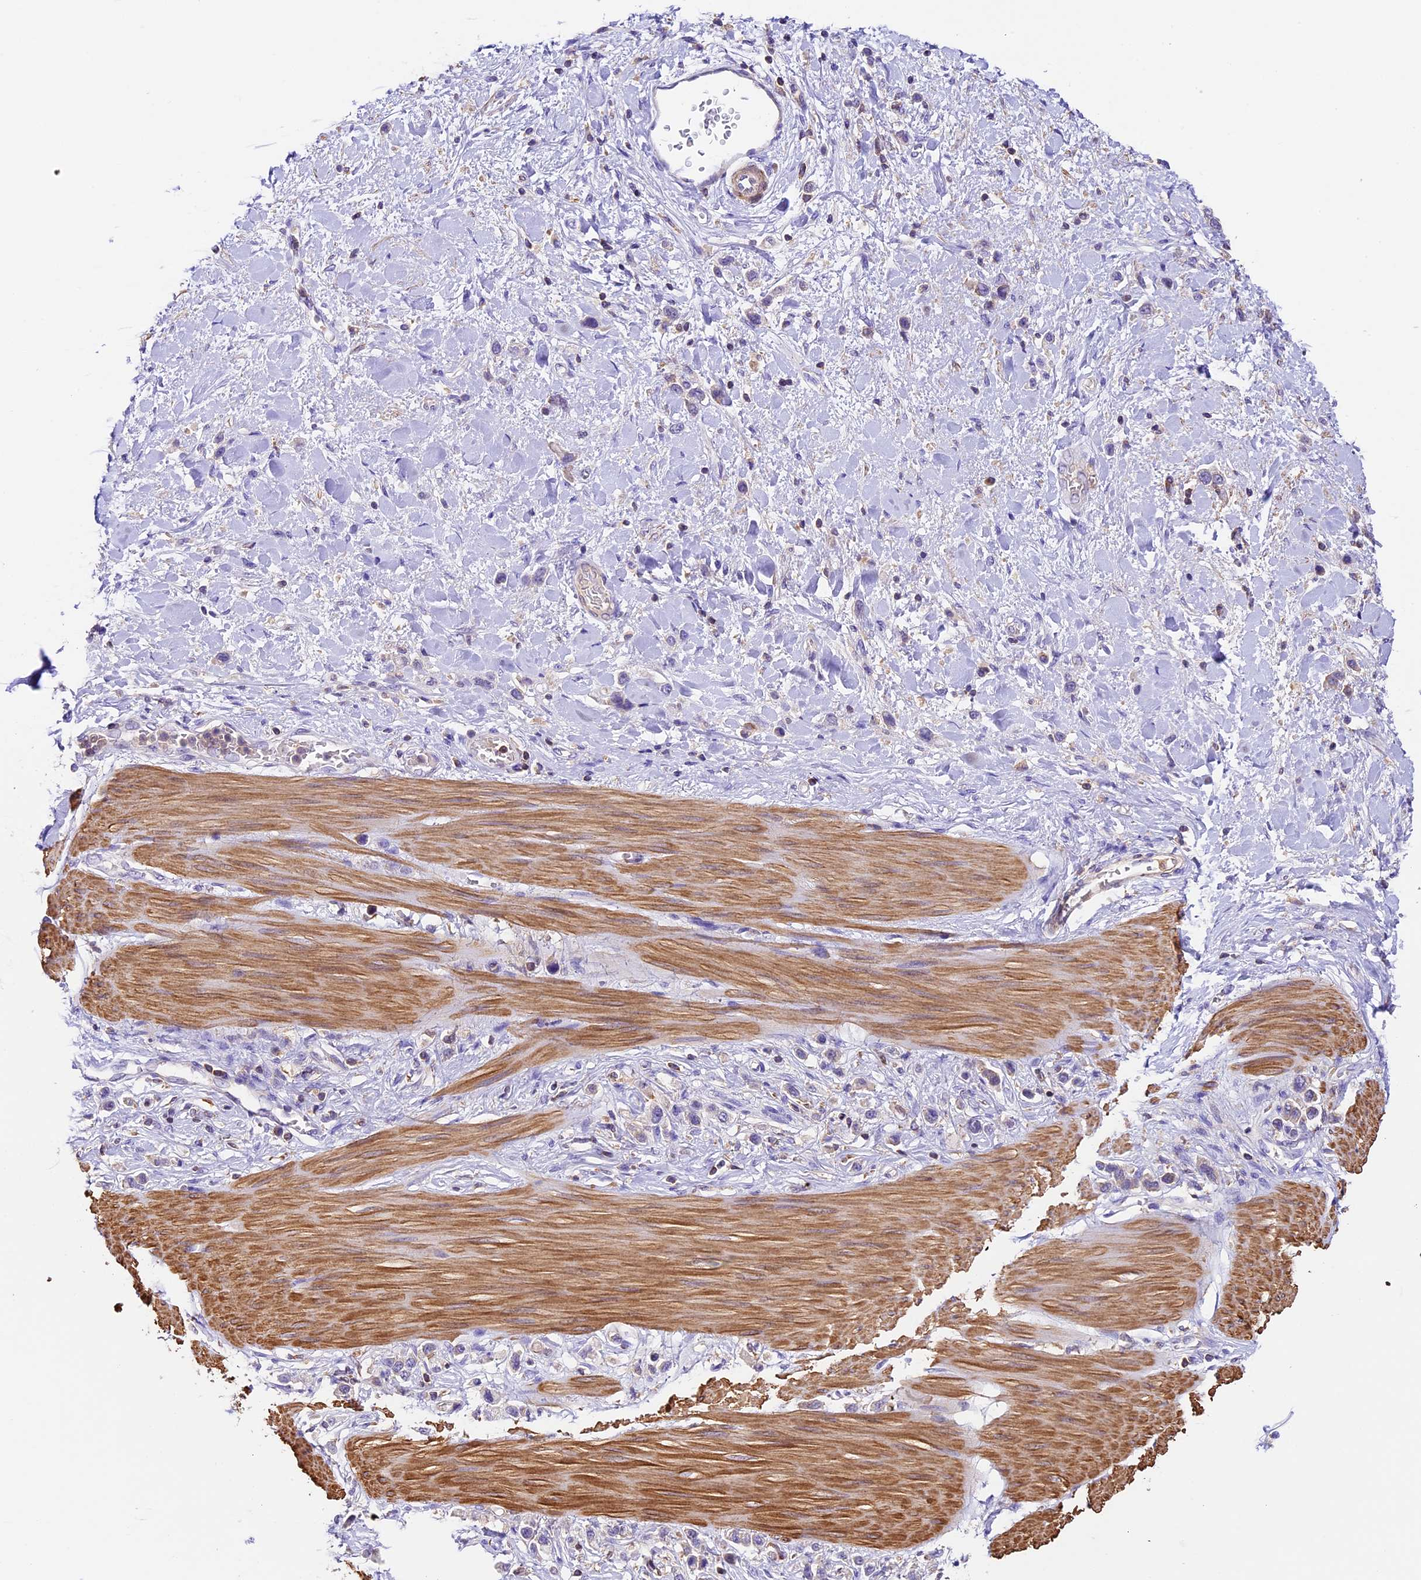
{"staining": {"intensity": "negative", "quantity": "none", "location": "none"}, "tissue": "stomach cancer", "cell_type": "Tumor cells", "image_type": "cancer", "snomed": [{"axis": "morphology", "description": "Adenocarcinoma, NOS"}, {"axis": "topography", "description": "Stomach"}], "caption": "DAB (3,3'-diaminobenzidine) immunohistochemical staining of human stomach cancer (adenocarcinoma) demonstrates no significant expression in tumor cells.", "gene": "TBC1D1", "patient": {"sex": "female", "age": 65}}